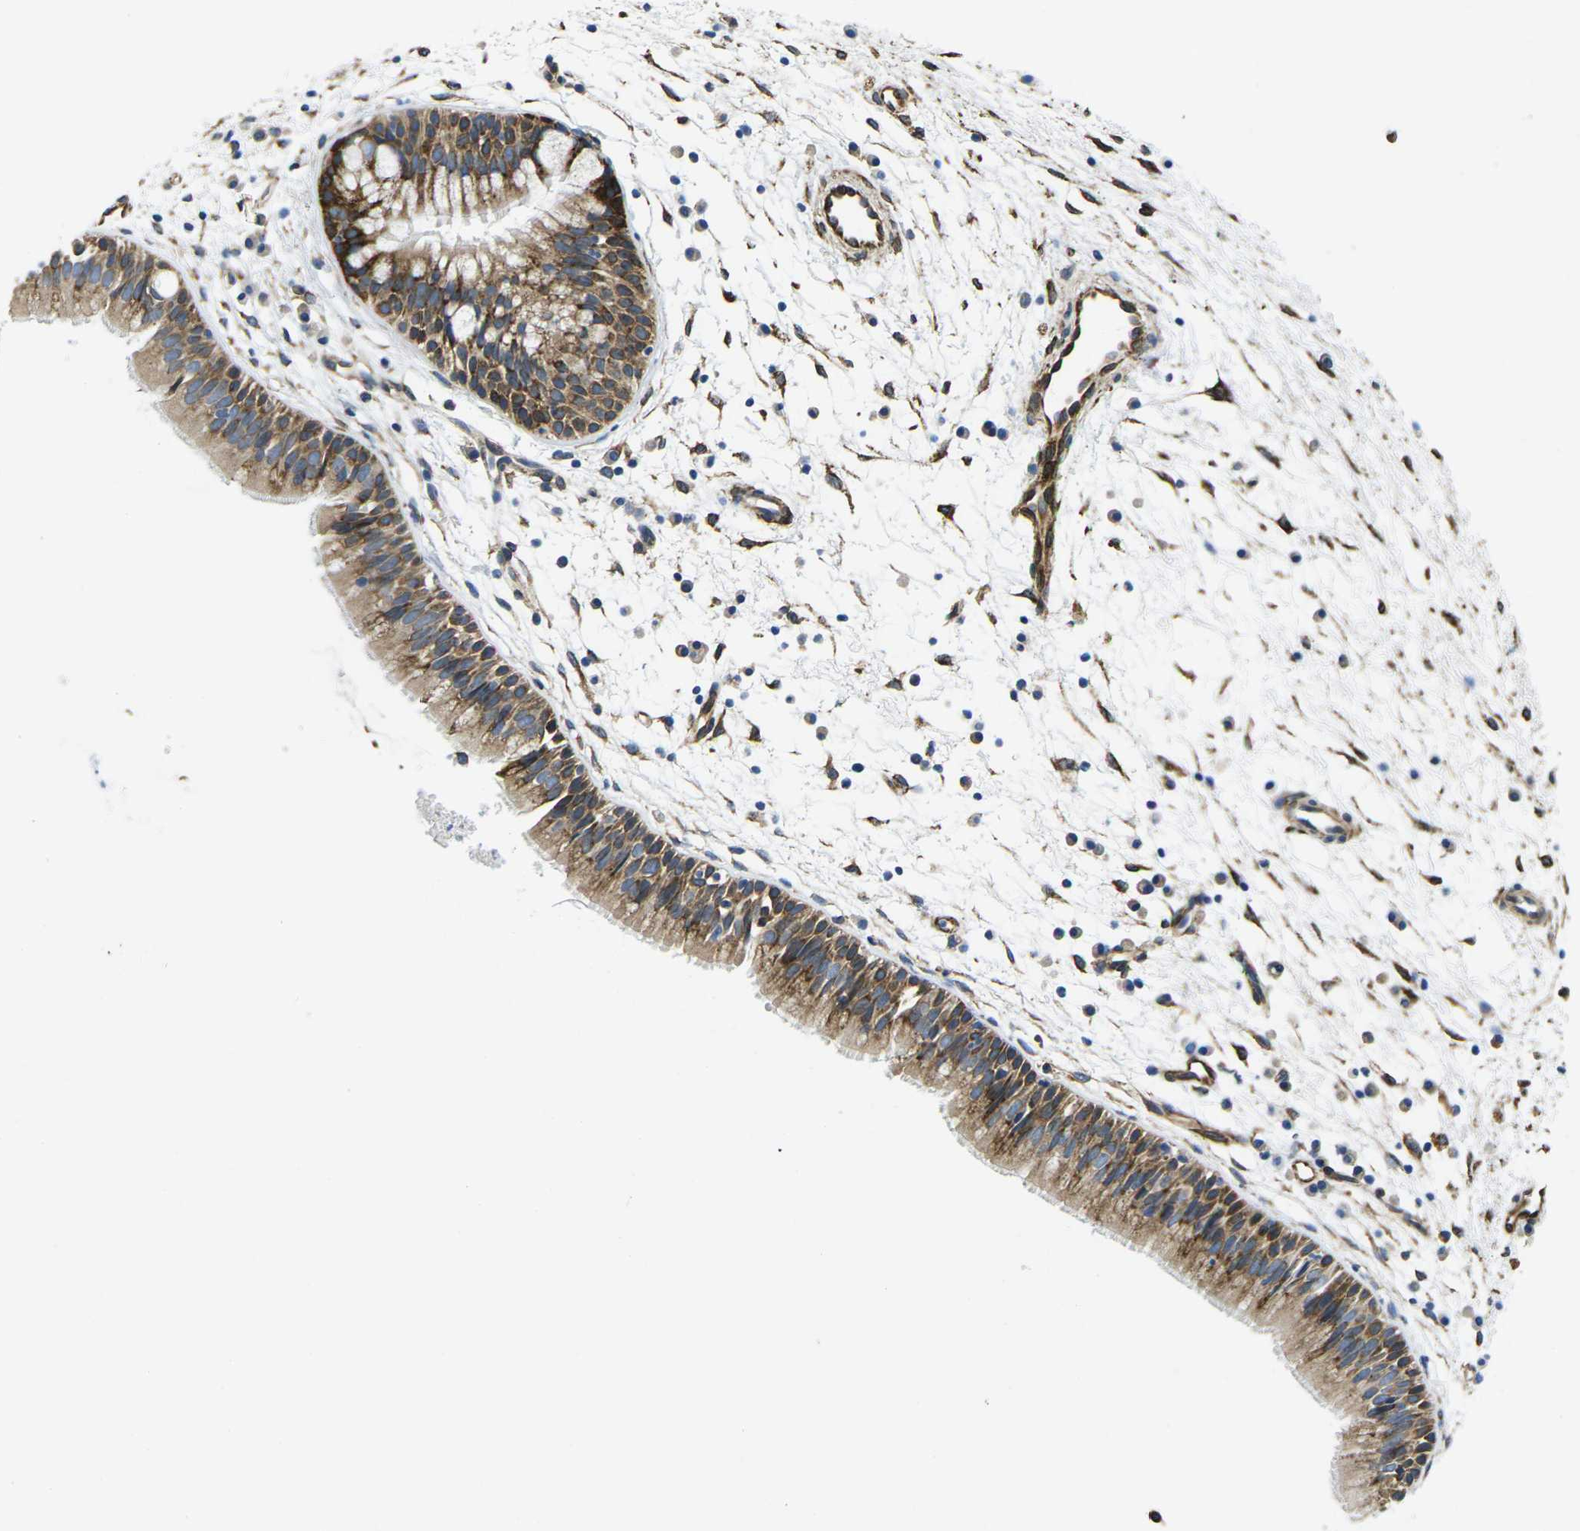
{"staining": {"intensity": "moderate", "quantity": ">75%", "location": "cytoplasmic/membranous"}, "tissue": "nasopharynx", "cell_type": "Respiratory epithelial cells", "image_type": "normal", "snomed": [{"axis": "morphology", "description": "Normal tissue, NOS"}, {"axis": "topography", "description": "Nasopharynx"}], "caption": "Normal nasopharynx displays moderate cytoplasmic/membranous staining in approximately >75% of respiratory epithelial cells (DAB (3,3'-diaminobenzidine) IHC with brightfield microscopy, high magnification)..", "gene": "PDZD8", "patient": {"sex": "male", "age": 21}}